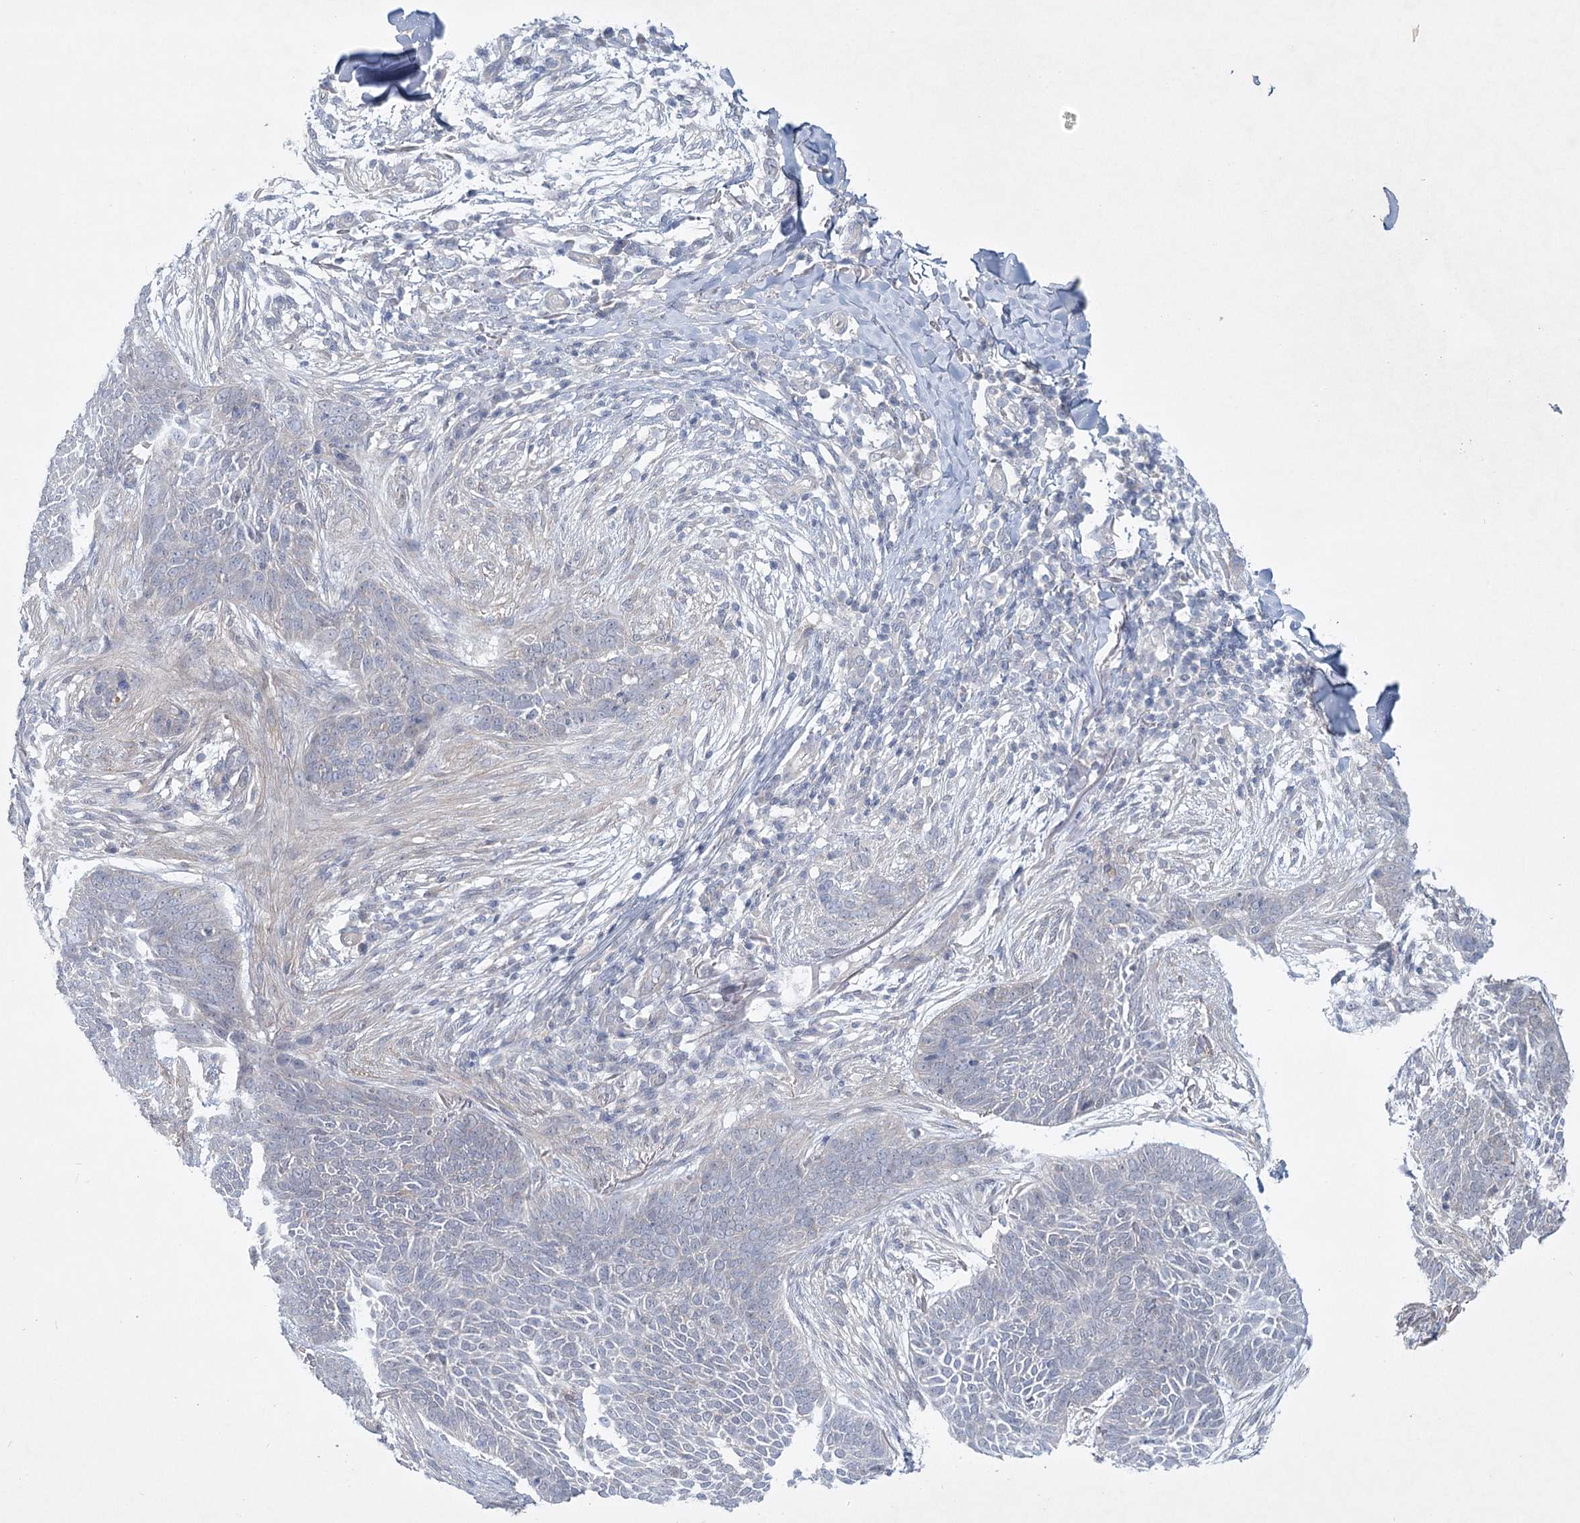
{"staining": {"intensity": "negative", "quantity": "none", "location": "none"}, "tissue": "skin cancer", "cell_type": "Tumor cells", "image_type": "cancer", "snomed": [{"axis": "morphology", "description": "Basal cell carcinoma"}, {"axis": "topography", "description": "Skin"}], "caption": "The image displays no significant positivity in tumor cells of skin basal cell carcinoma. (IHC, brightfield microscopy, high magnification).", "gene": "AAMDC", "patient": {"sex": "male", "age": 85}}